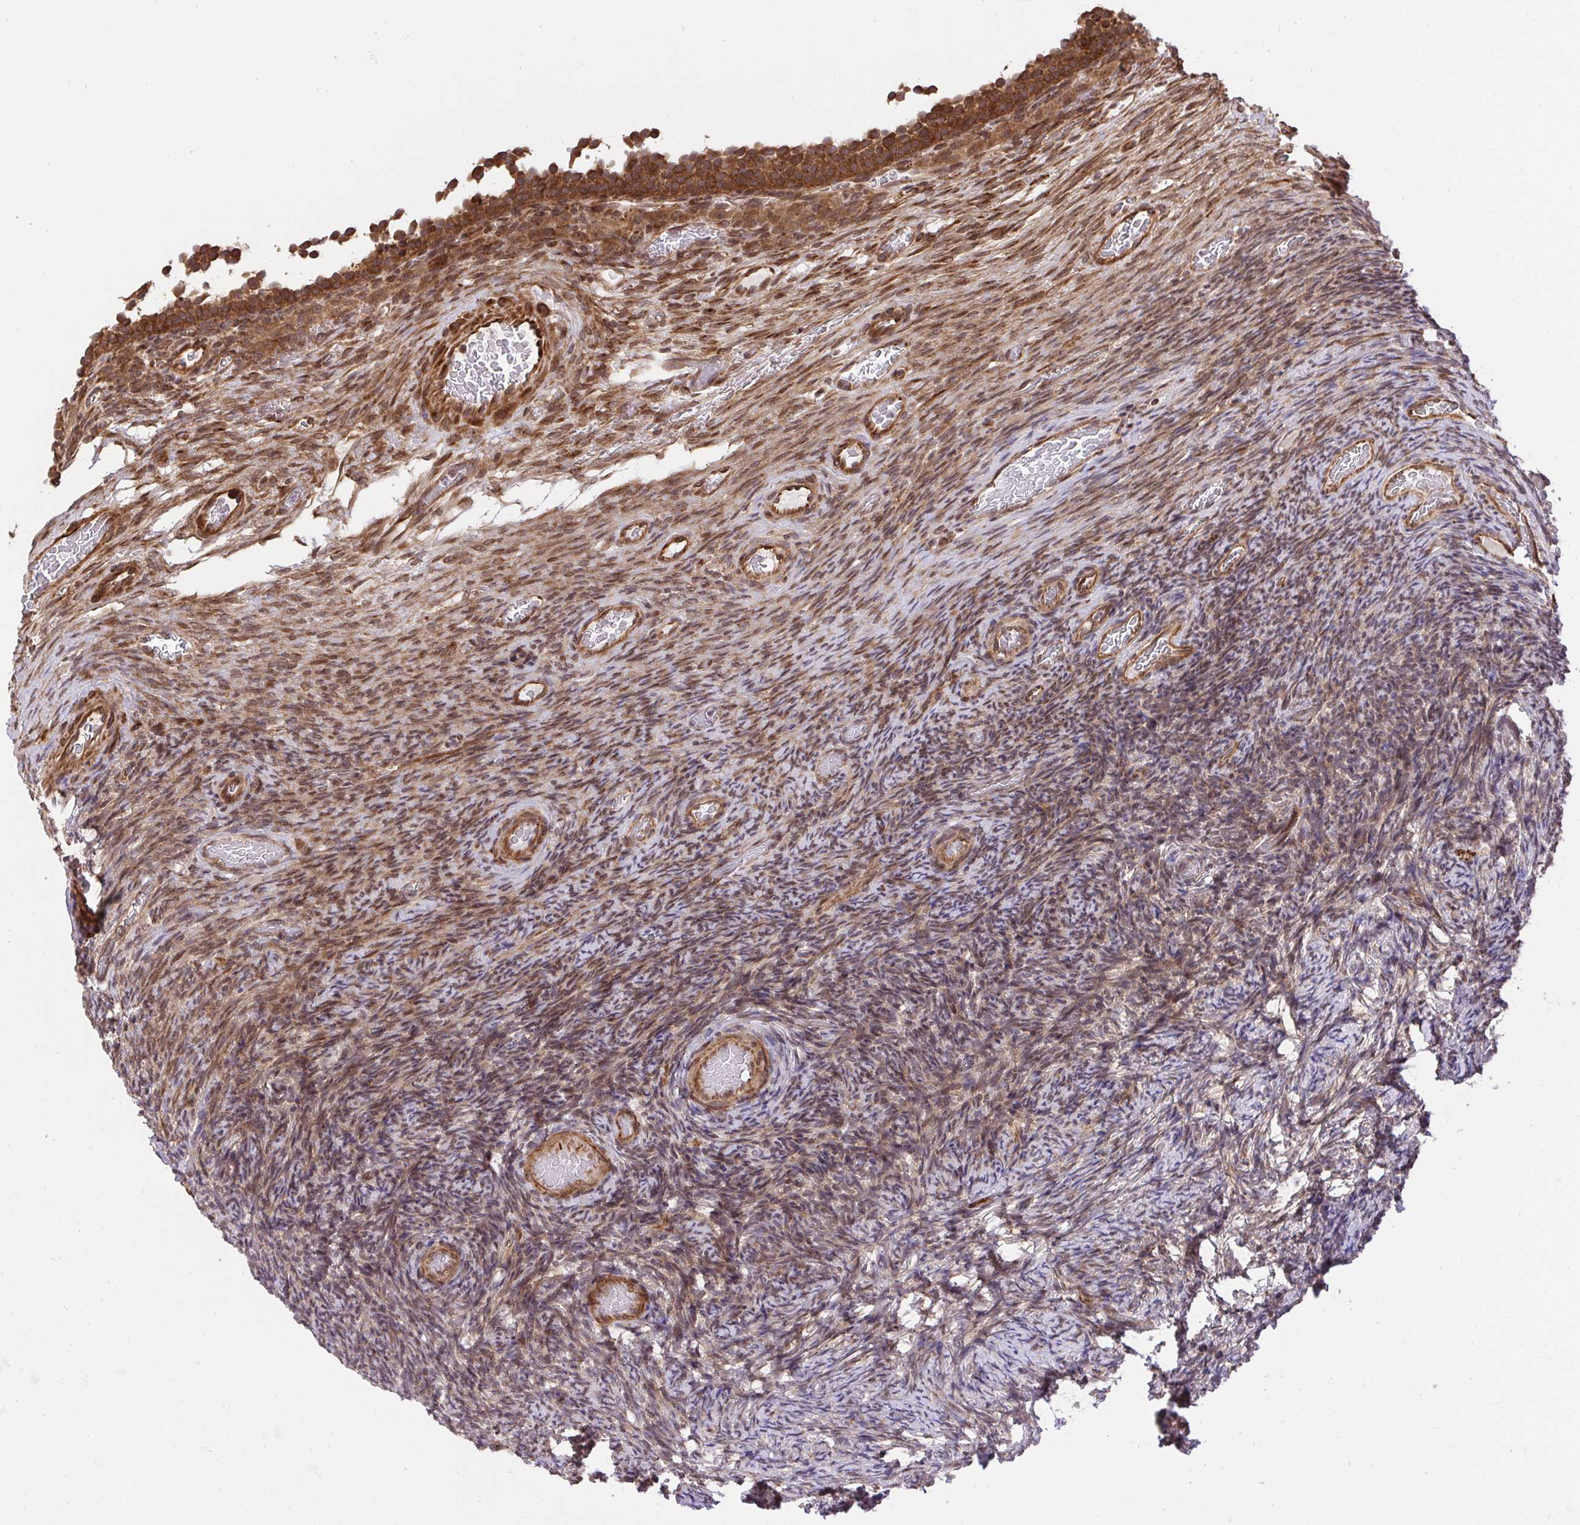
{"staining": {"intensity": "moderate", "quantity": "25%-75%", "location": "cytoplasmic/membranous"}, "tissue": "ovary", "cell_type": "Ovarian stroma cells", "image_type": "normal", "snomed": [{"axis": "morphology", "description": "Normal tissue, NOS"}, {"axis": "topography", "description": "Ovary"}], "caption": "About 25%-75% of ovarian stroma cells in benign human ovary display moderate cytoplasmic/membranous protein expression as visualized by brown immunohistochemical staining.", "gene": "ERI1", "patient": {"sex": "female", "age": 34}}